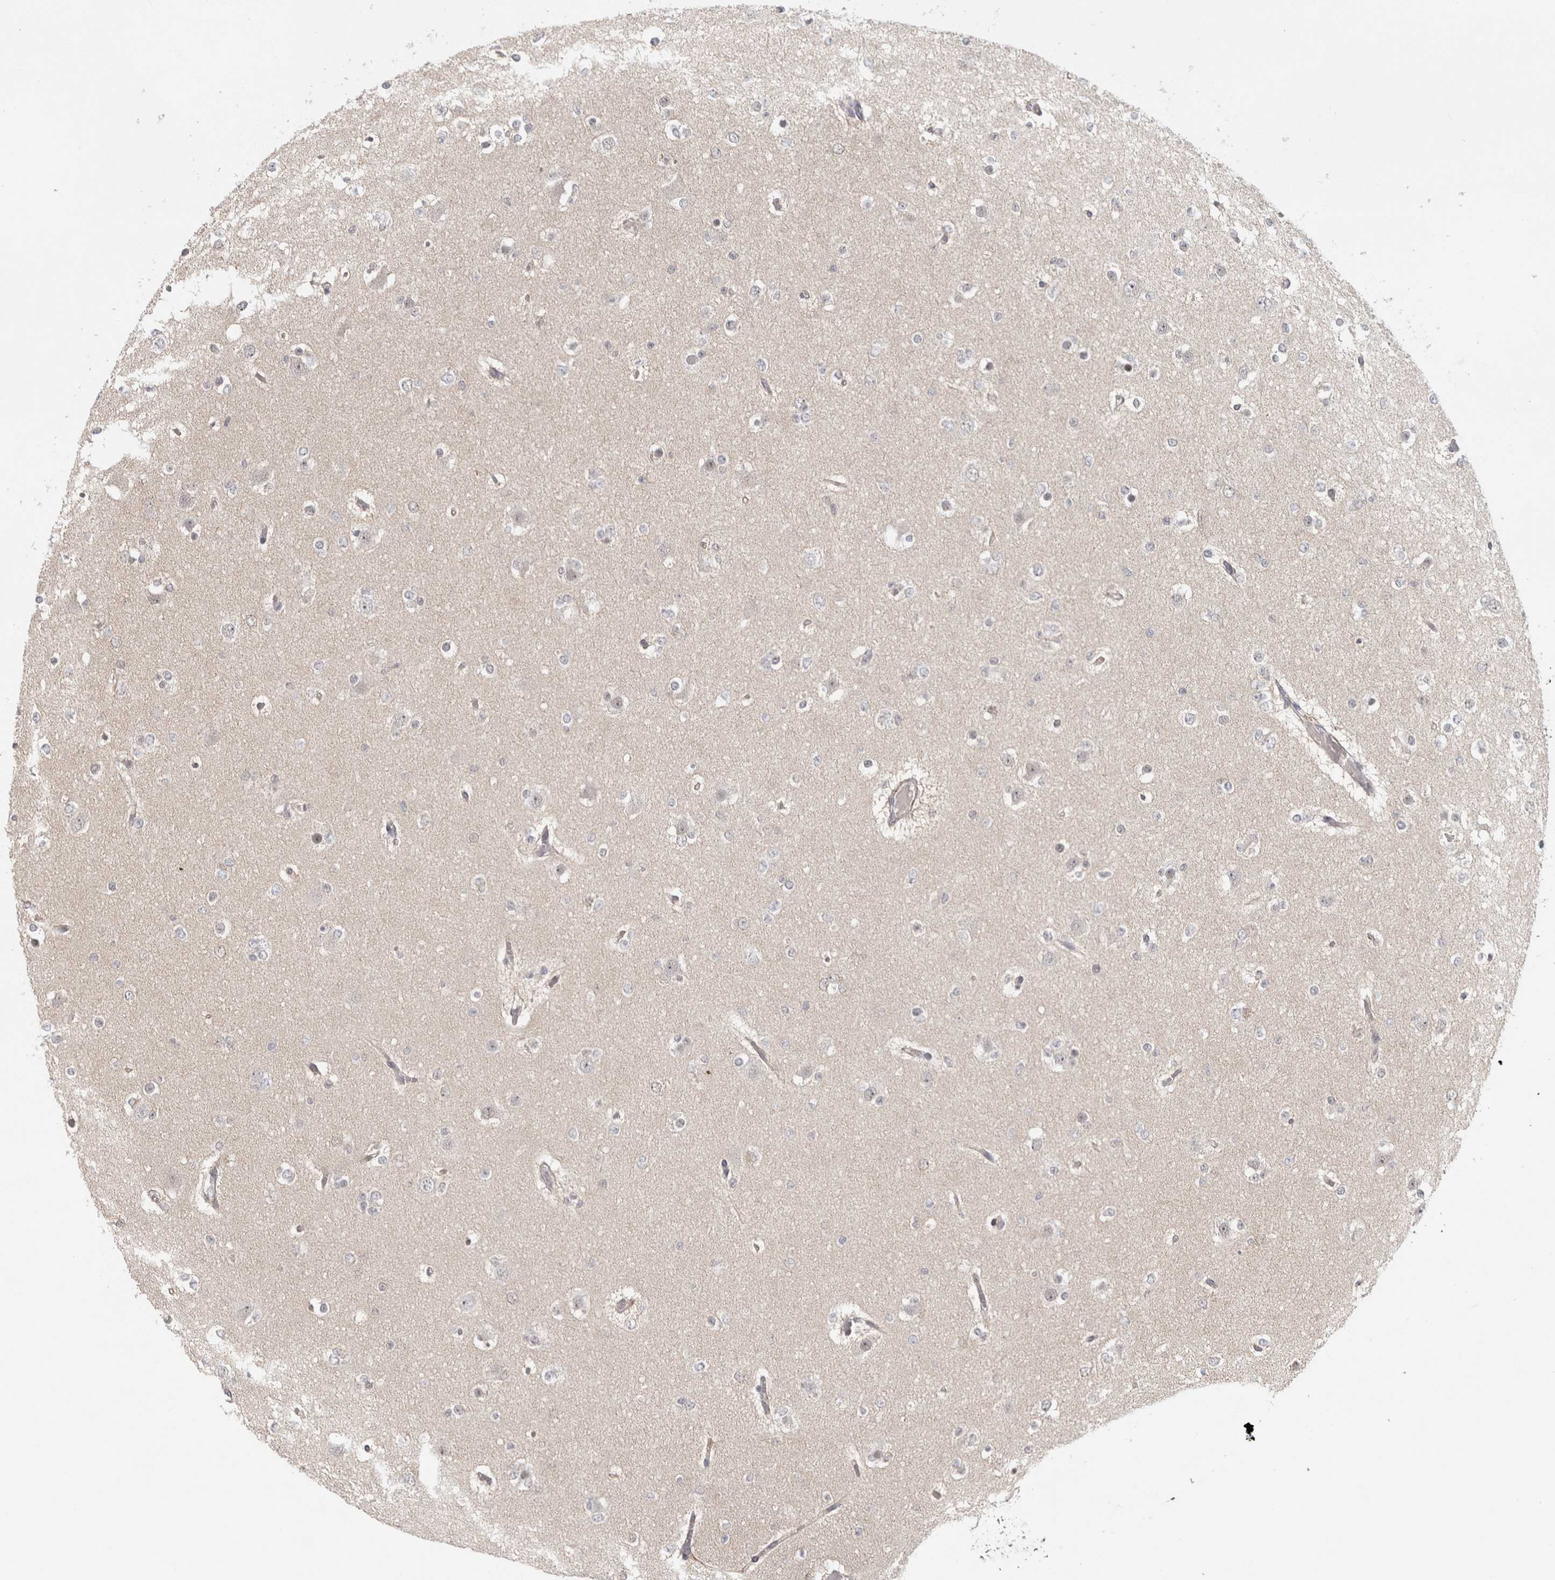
{"staining": {"intensity": "negative", "quantity": "none", "location": "none"}, "tissue": "glioma", "cell_type": "Tumor cells", "image_type": "cancer", "snomed": [{"axis": "morphology", "description": "Glioma, malignant, Low grade"}, {"axis": "topography", "description": "Brain"}], "caption": "Low-grade glioma (malignant) stained for a protein using IHC reveals no staining tumor cells.", "gene": "ZNF318", "patient": {"sex": "female", "age": 22}}